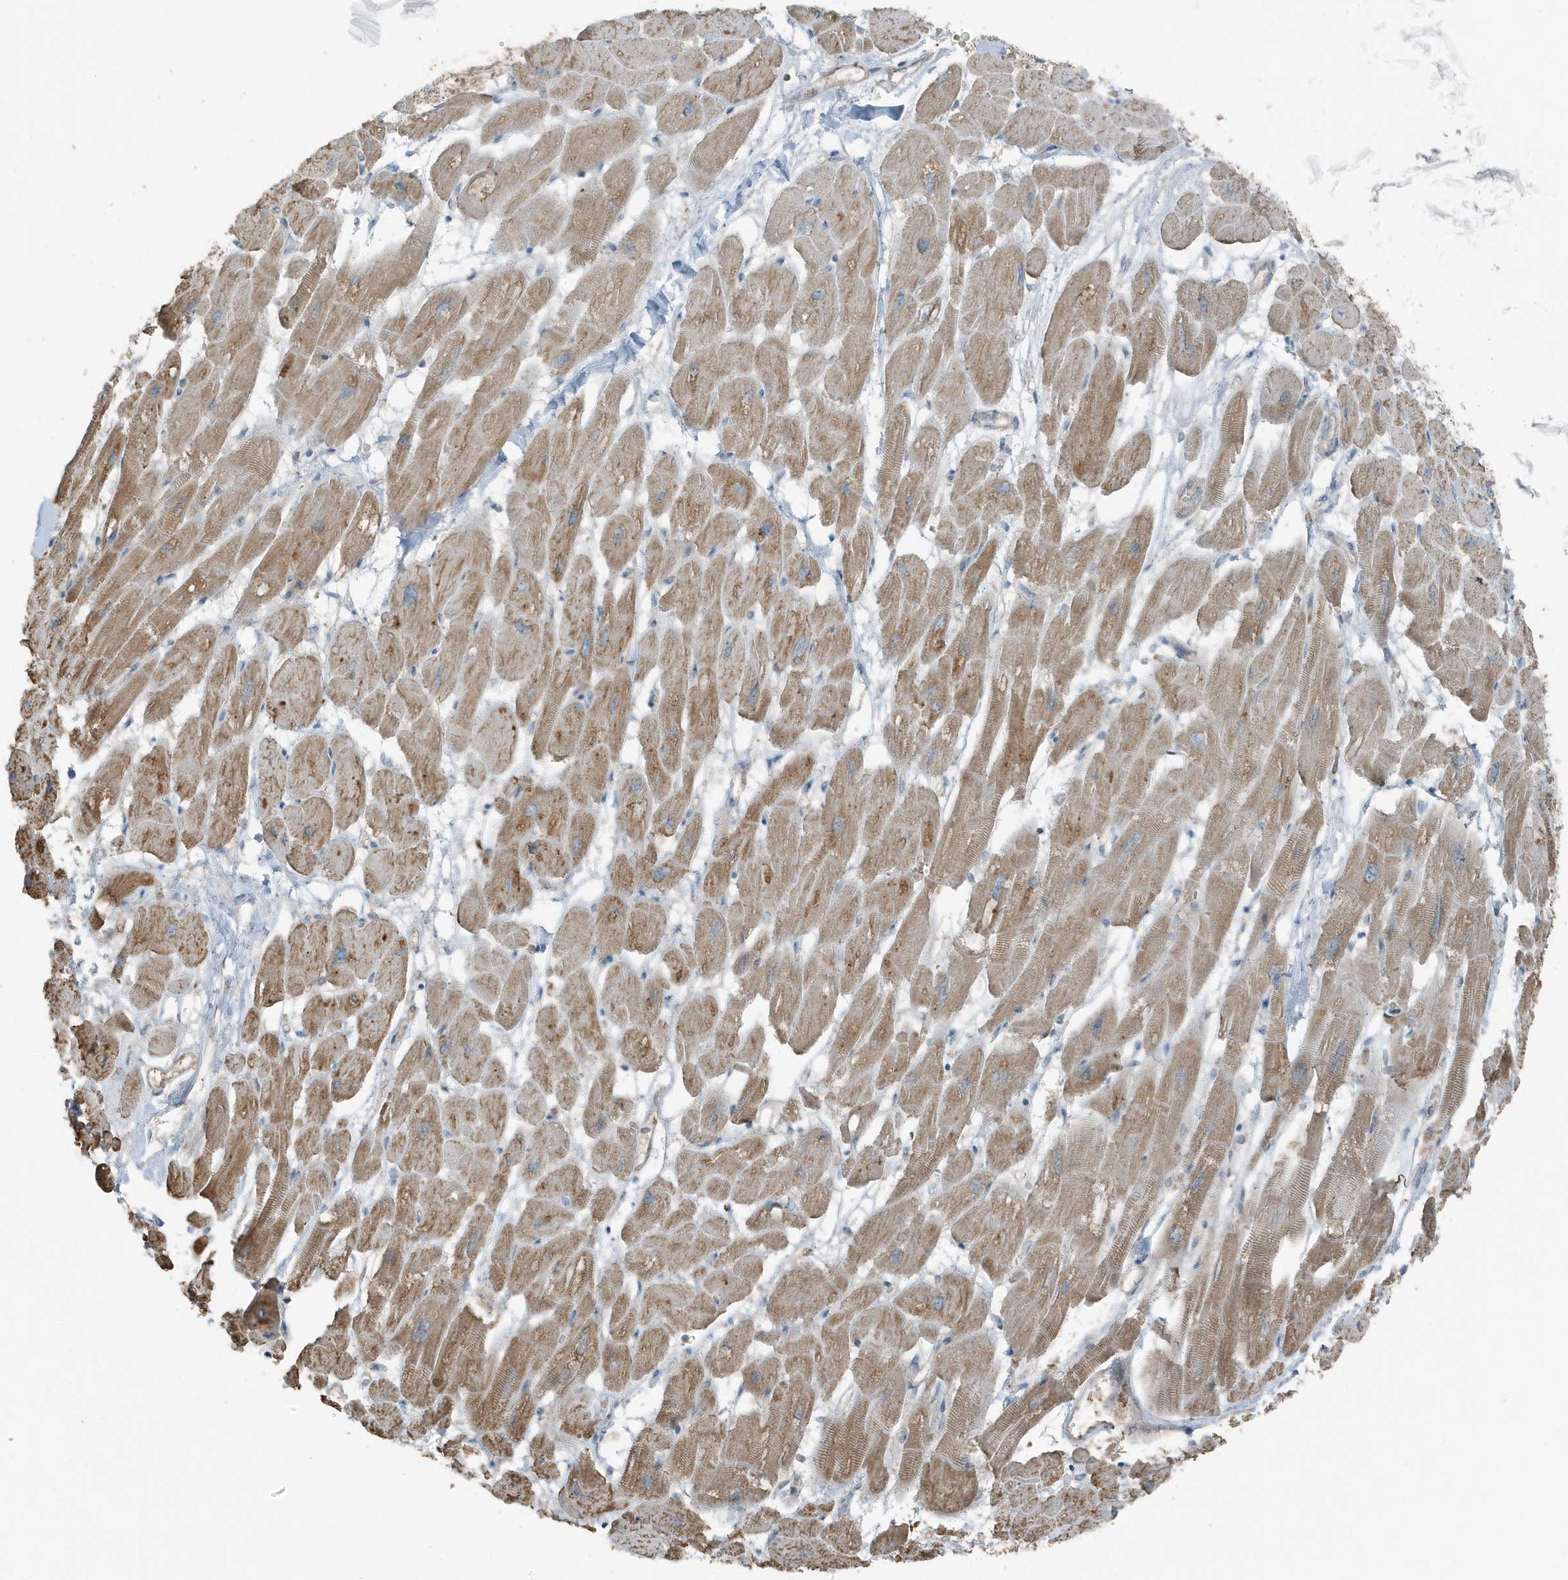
{"staining": {"intensity": "moderate", "quantity": "25%-75%", "location": "cytoplasmic/membranous"}, "tissue": "heart muscle", "cell_type": "Cardiomyocytes", "image_type": "normal", "snomed": [{"axis": "morphology", "description": "Normal tissue, NOS"}, {"axis": "topography", "description": "Heart"}], "caption": "DAB (3,3'-diaminobenzidine) immunohistochemical staining of normal heart muscle reveals moderate cytoplasmic/membranous protein expression in about 25%-75% of cardiomyocytes.", "gene": "AZI2", "patient": {"sex": "female", "age": 54}}